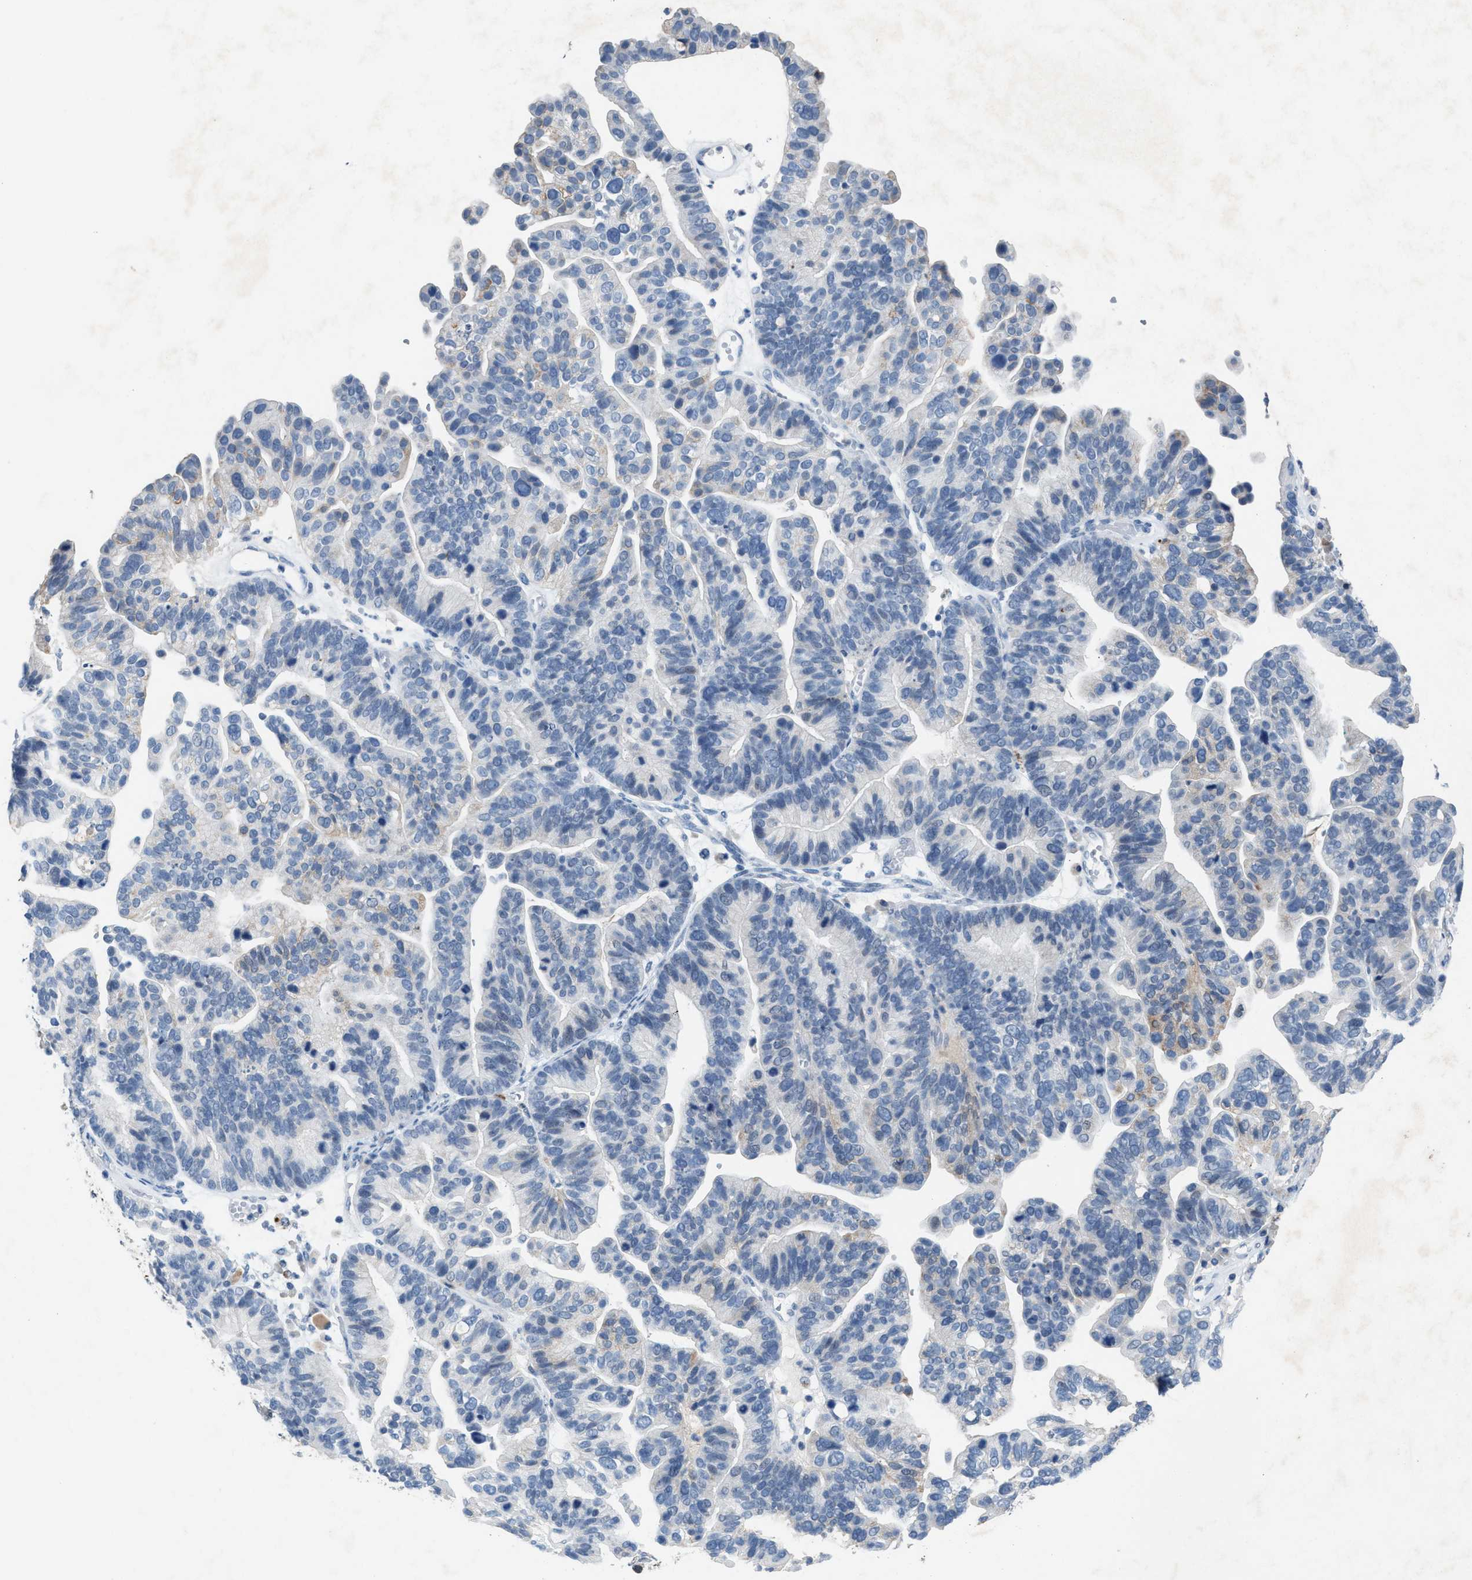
{"staining": {"intensity": "weak", "quantity": "<25%", "location": "cytoplasmic/membranous"}, "tissue": "ovarian cancer", "cell_type": "Tumor cells", "image_type": "cancer", "snomed": [{"axis": "morphology", "description": "Cystadenocarcinoma, serous, NOS"}, {"axis": "topography", "description": "Ovary"}], "caption": "Photomicrograph shows no protein staining in tumor cells of serous cystadenocarcinoma (ovarian) tissue.", "gene": "SLC5A5", "patient": {"sex": "female", "age": 56}}